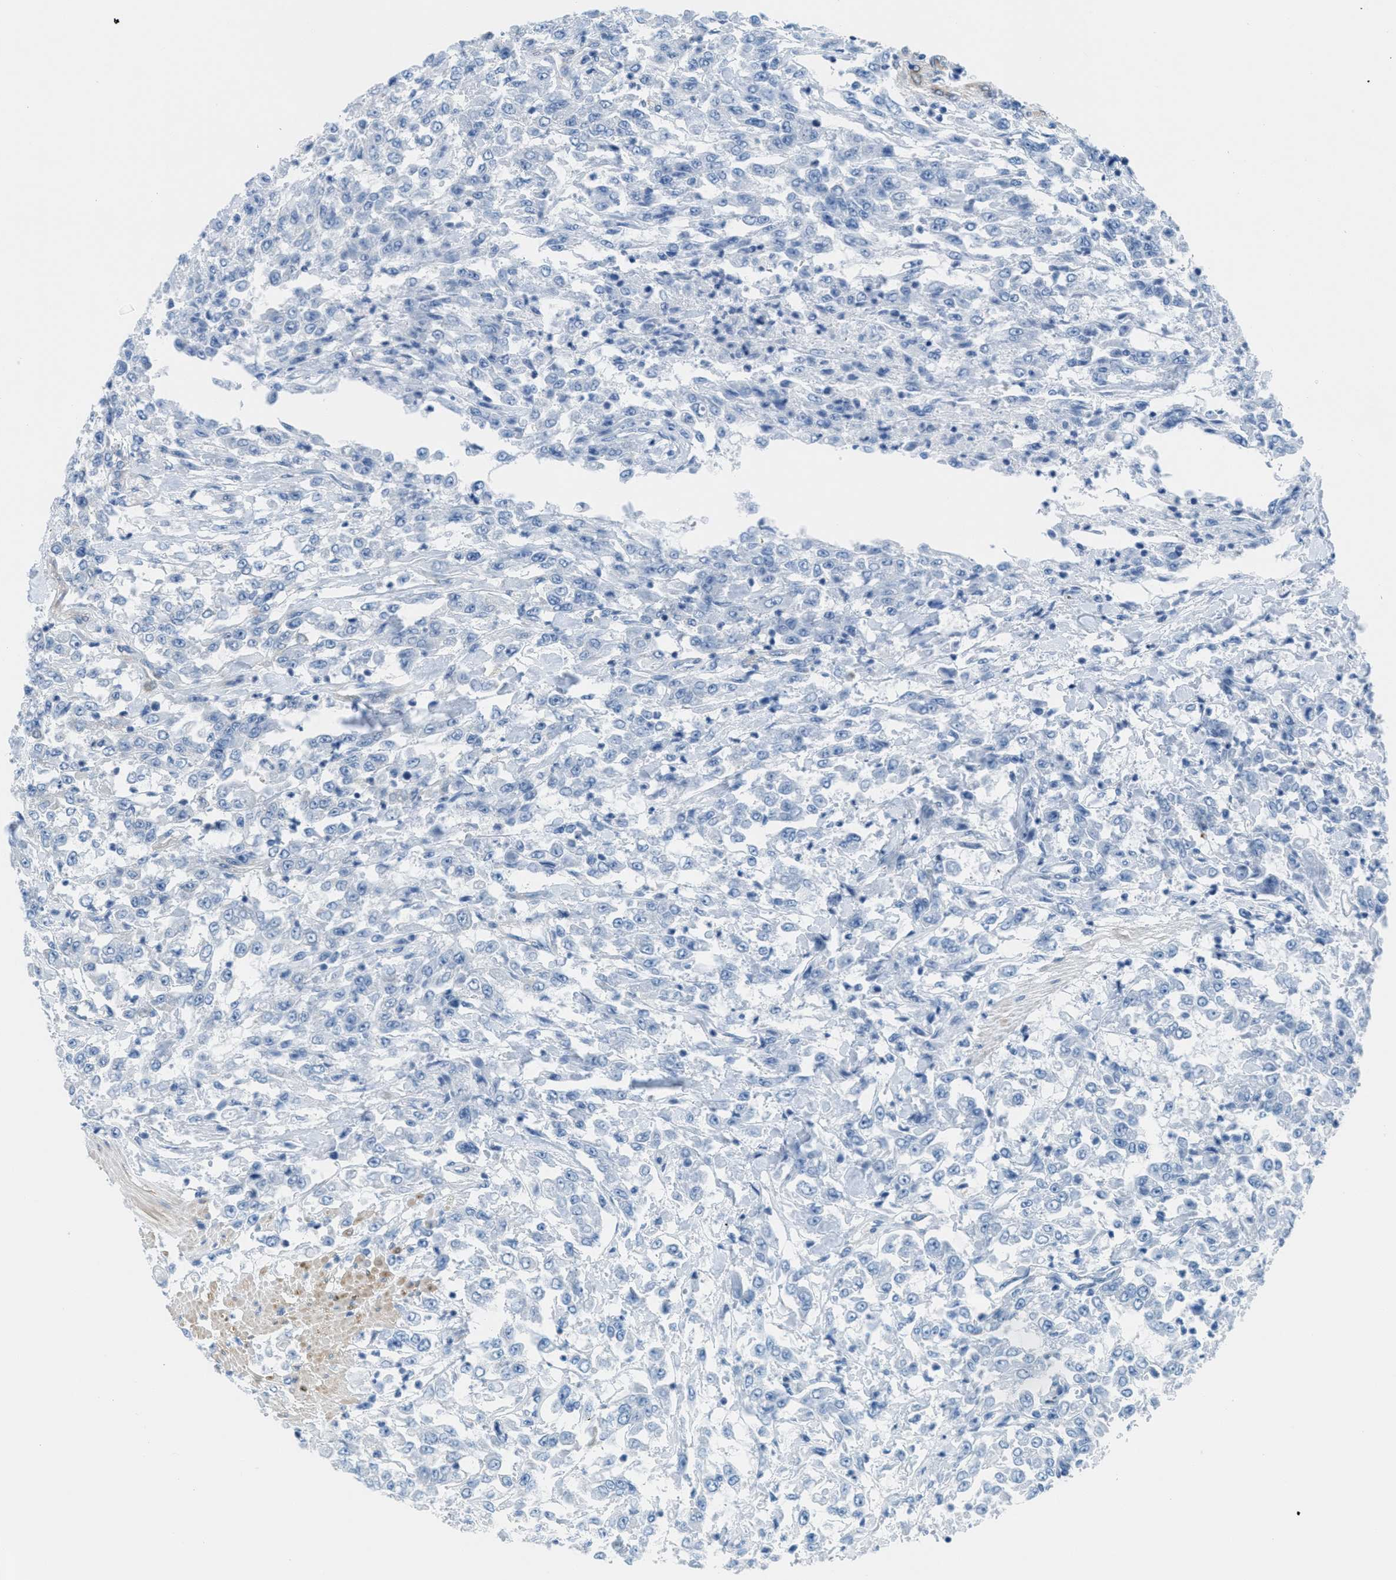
{"staining": {"intensity": "negative", "quantity": "none", "location": "none"}, "tissue": "urothelial cancer", "cell_type": "Tumor cells", "image_type": "cancer", "snomed": [{"axis": "morphology", "description": "Urothelial carcinoma, High grade"}, {"axis": "topography", "description": "Urinary bladder"}], "caption": "Immunohistochemistry (IHC) histopathology image of urothelial cancer stained for a protein (brown), which displays no staining in tumor cells.", "gene": "MAPRE2", "patient": {"sex": "male", "age": 46}}